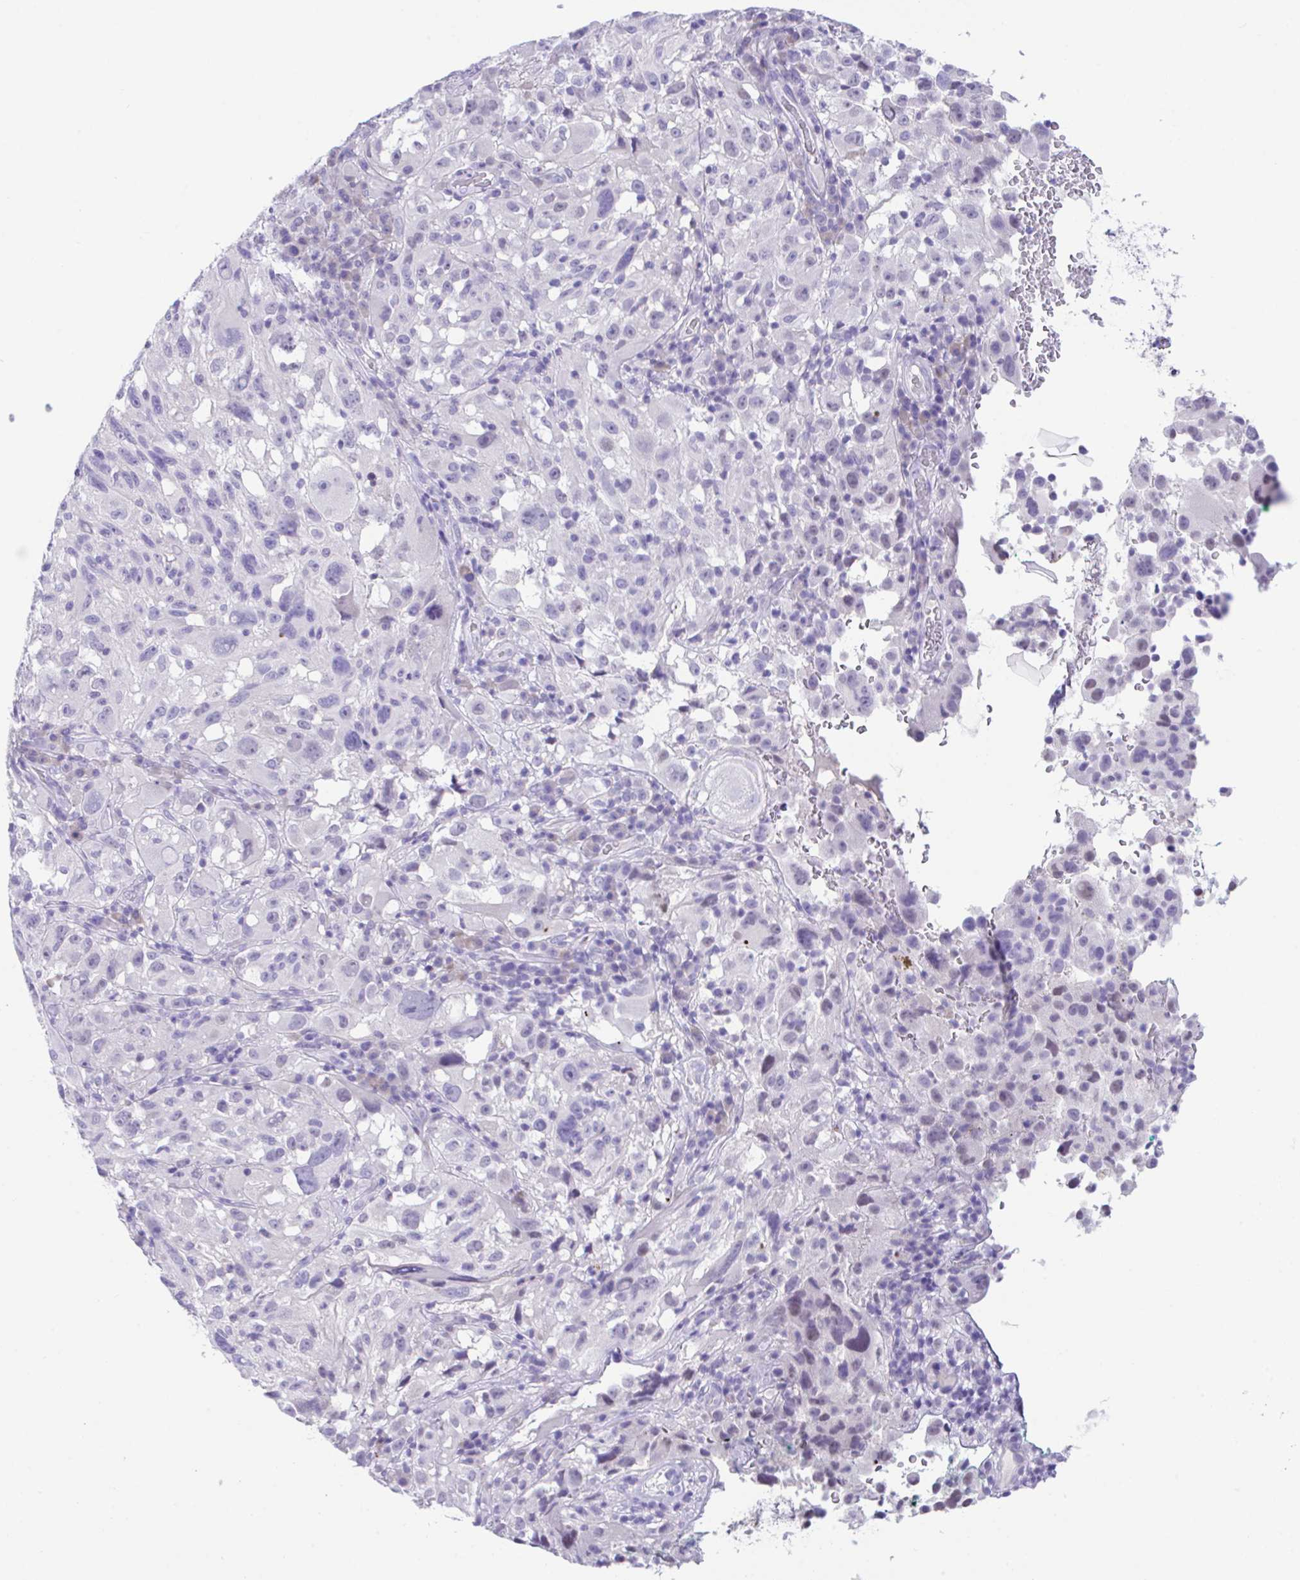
{"staining": {"intensity": "negative", "quantity": "none", "location": "none"}, "tissue": "melanoma", "cell_type": "Tumor cells", "image_type": "cancer", "snomed": [{"axis": "morphology", "description": "Malignant melanoma, NOS"}, {"axis": "topography", "description": "Skin"}], "caption": "Melanoma was stained to show a protein in brown. There is no significant expression in tumor cells.", "gene": "HACD4", "patient": {"sex": "female", "age": 71}}